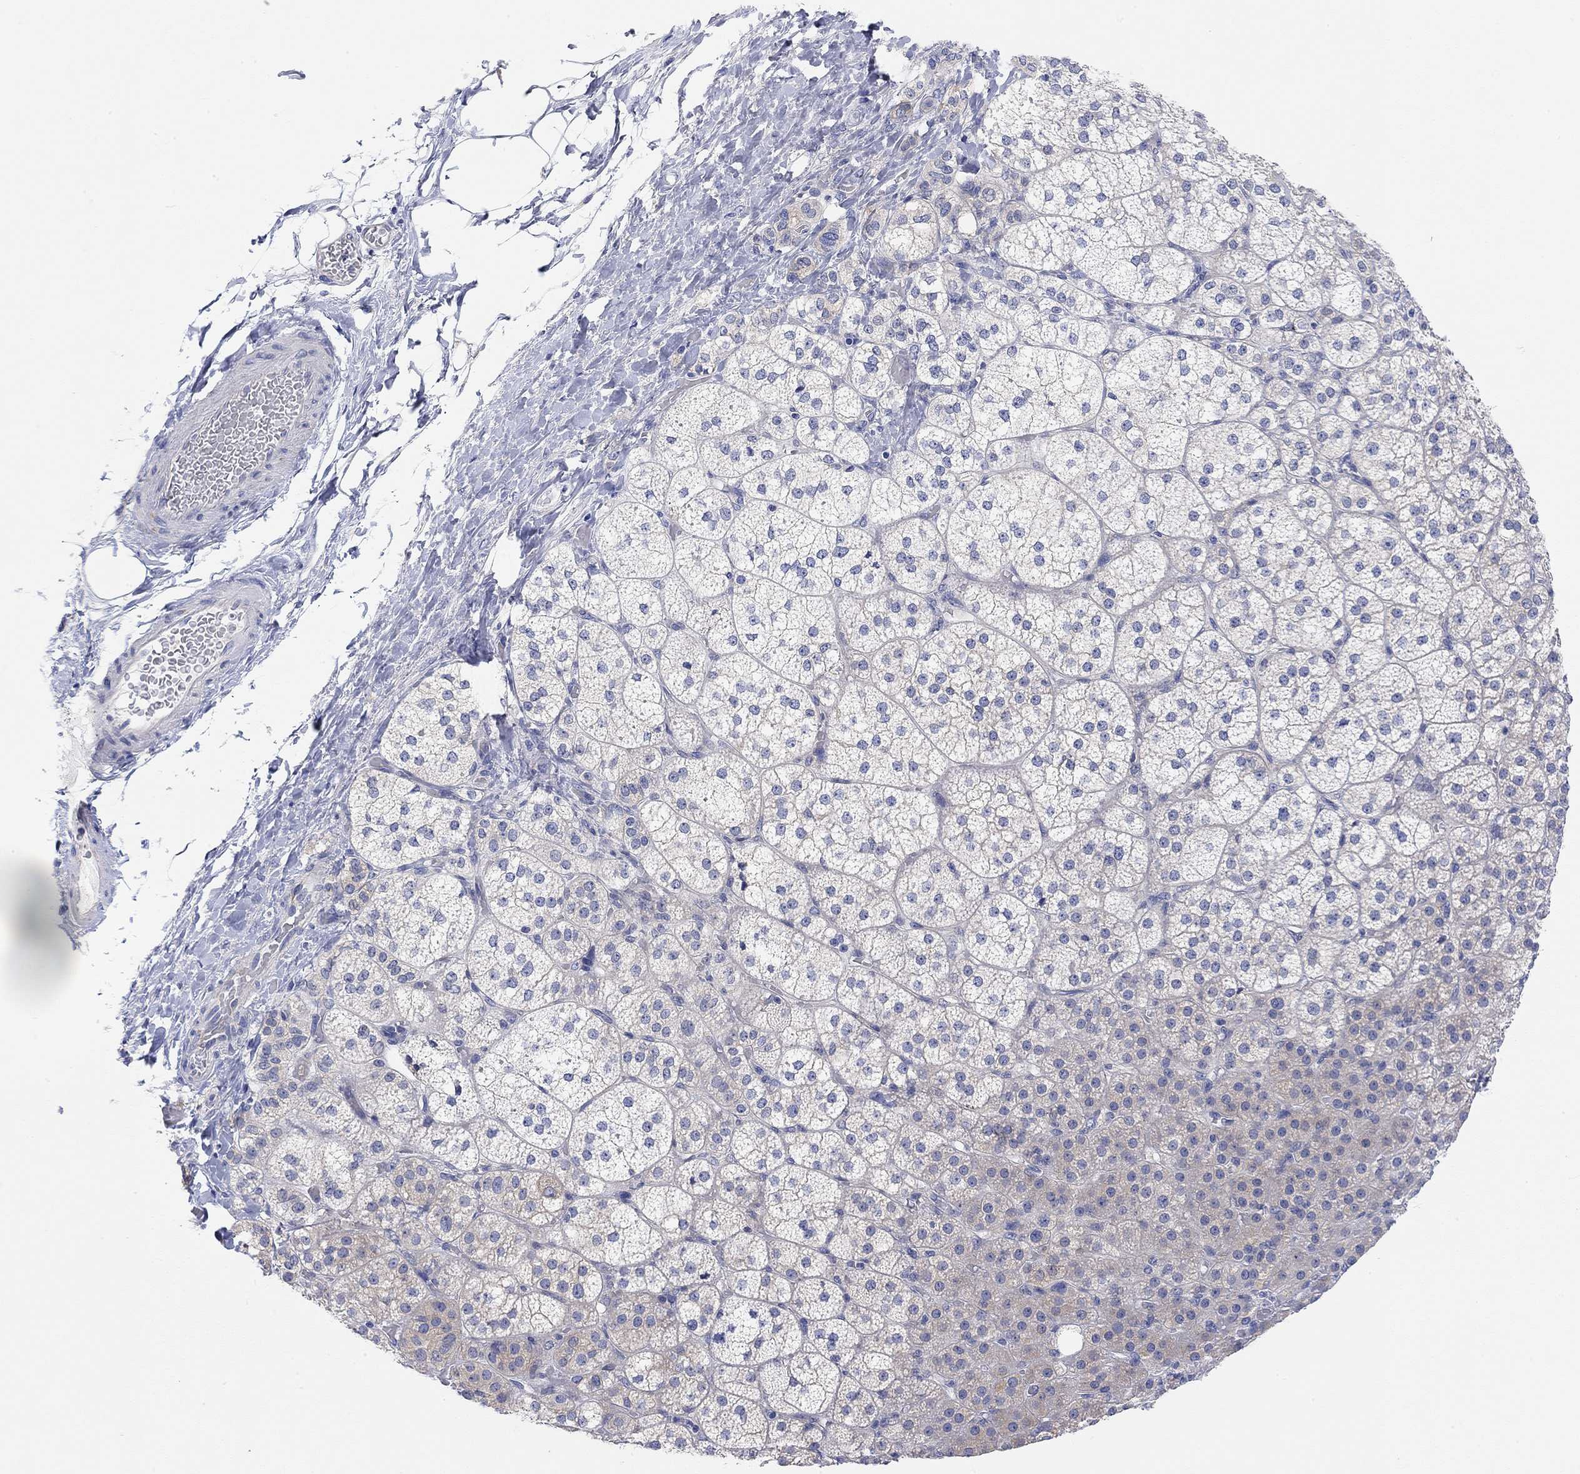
{"staining": {"intensity": "moderate", "quantity": "<25%", "location": "cytoplasmic/membranous"}, "tissue": "adrenal gland", "cell_type": "Glandular cells", "image_type": "normal", "snomed": [{"axis": "morphology", "description": "Normal tissue, NOS"}, {"axis": "topography", "description": "Adrenal gland"}], "caption": "High-magnification brightfield microscopy of unremarkable adrenal gland stained with DAB (brown) and counterstained with hematoxylin (blue). glandular cells exhibit moderate cytoplasmic/membranous positivity is seen in approximately<25% of cells.", "gene": "RGS1", "patient": {"sex": "female", "age": 60}}